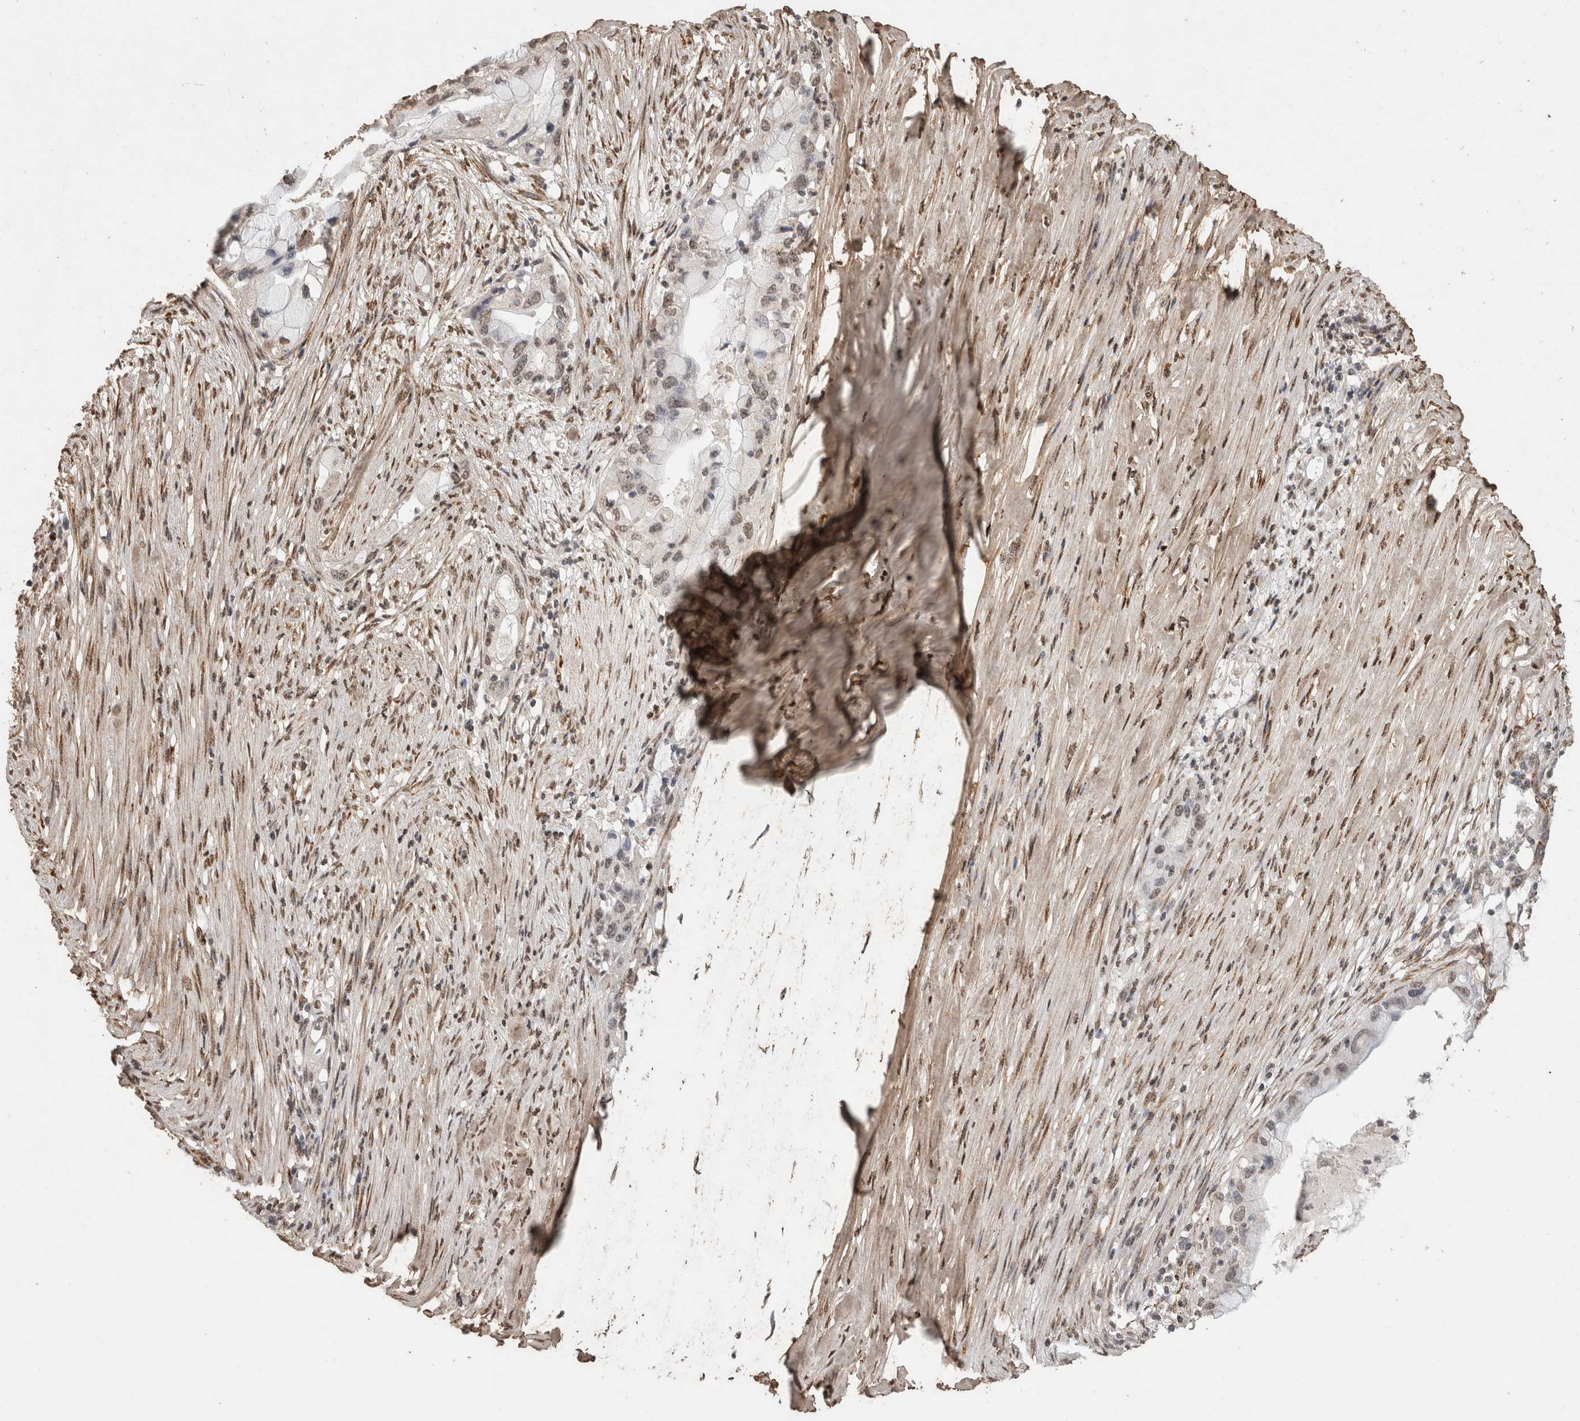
{"staining": {"intensity": "weak", "quantity": "25%-75%", "location": "nuclear"}, "tissue": "pancreatic cancer", "cell_type": "Tumor cells", "image_type": "cancer", "snomed": [{"axis": "morphology", "description": "Adenocarcinoma, NOS"}, {"axis": "topography", "description": "Pancreas"}], "caption": "The photomicrograph shows immunohistochemical staining of pancreatic adenocarcinoma. There is weak nuclear staining is present in approximately 25%-75% of tumor cells.", "gene": "C1QTNF5", "patient": {"sex": "male", "age": 53}}